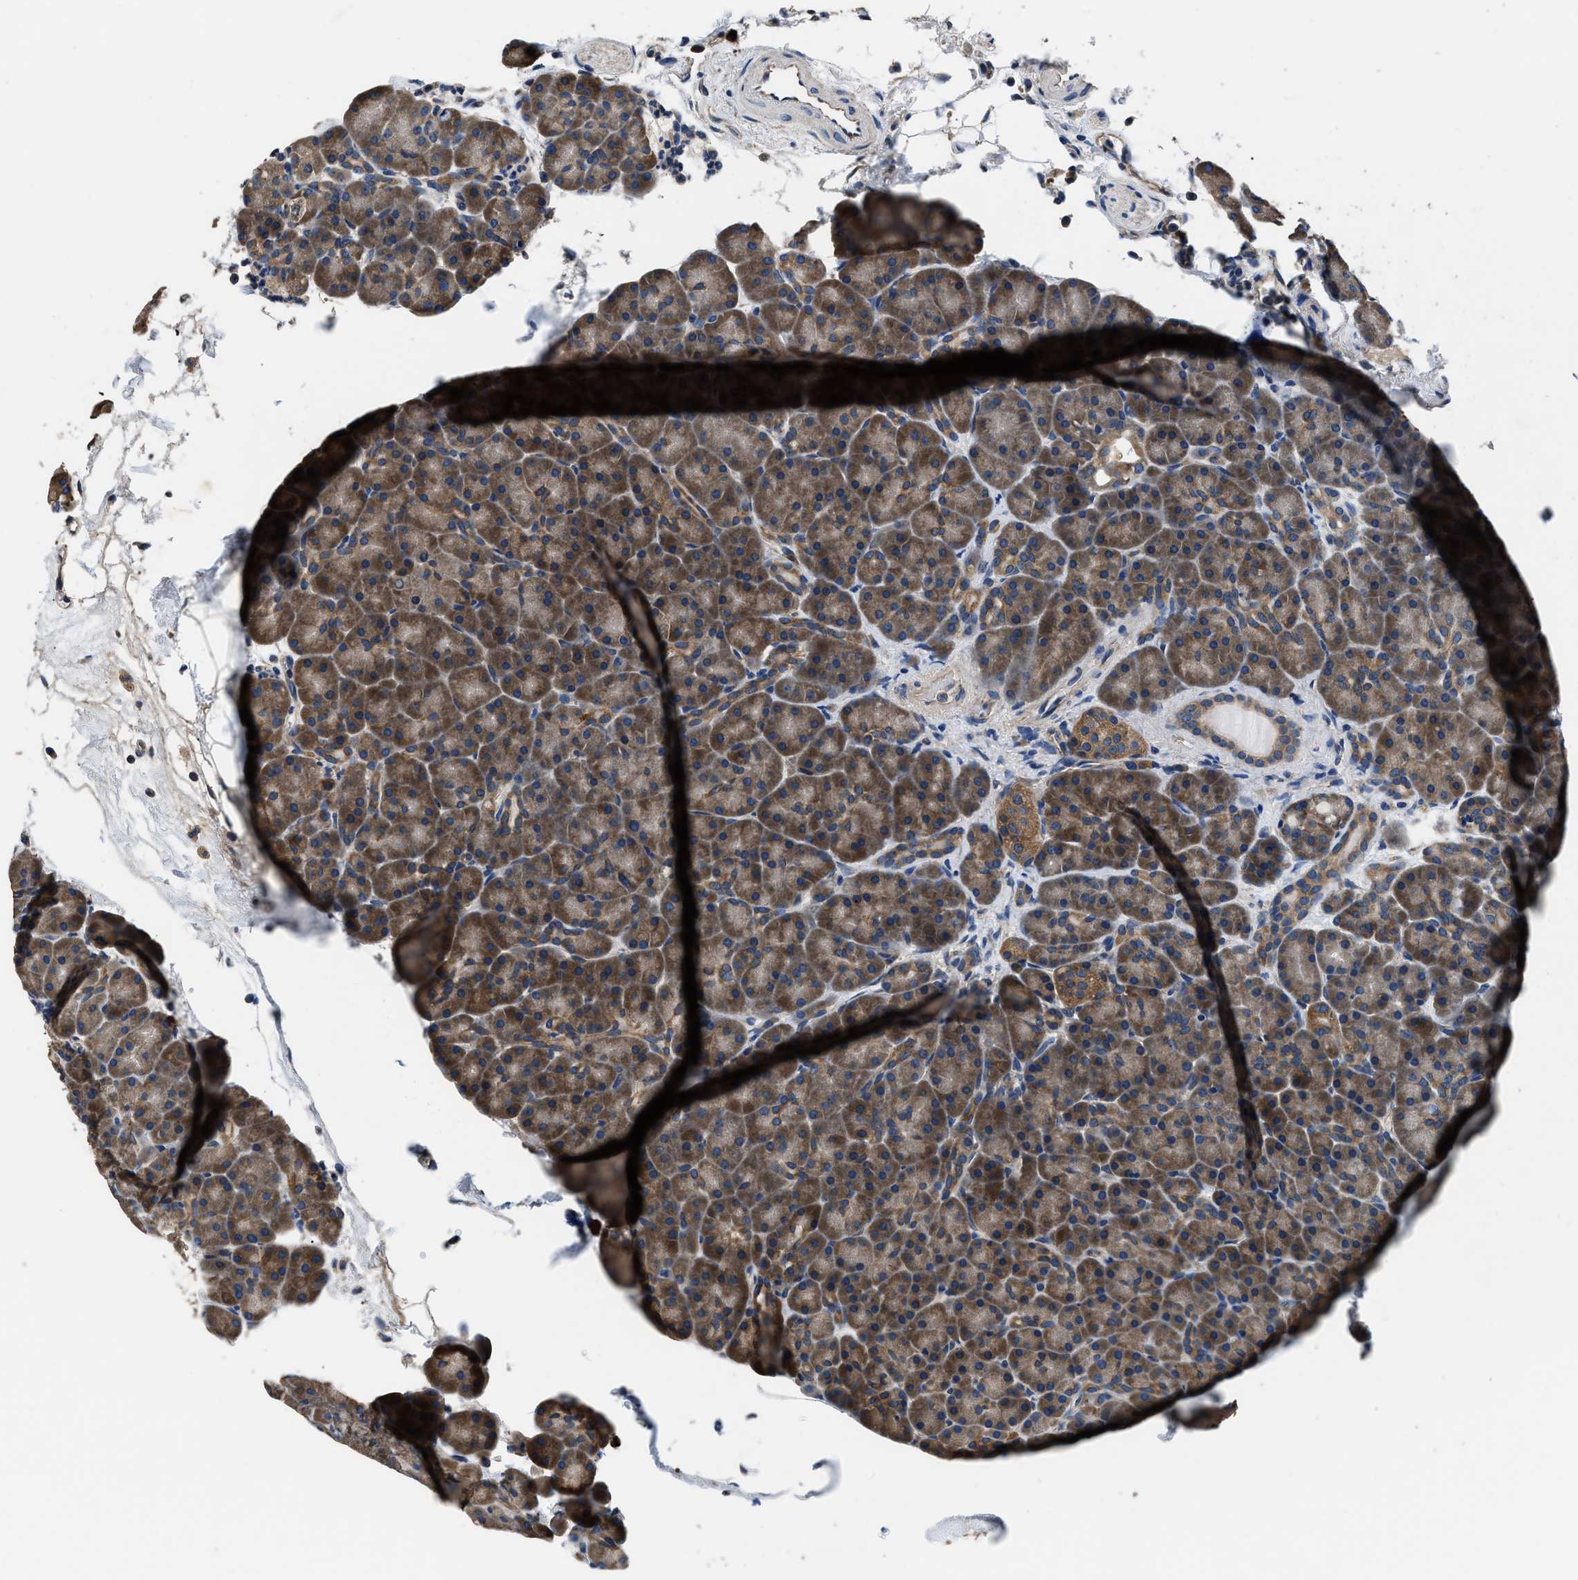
{"staining": {"intensity": "moderate", "quantity": ">75%", "location": "cytoplasmic/membranous"}, "tissue": "pancreas", "cell_type": "Exocrine glandular cells", "image_type": "normal", "snomed": [{"axis": "morphology", "description": "Normal tissue, NOS"}, {"axis": "topography", "description": "Pancreas"}], "caption": "Pancreas stained with immunohistochemistry (IHC) demonstrates moderate cytoplasmic/membranous expression in approximately >75% of exocrine glandular cells.", "gene": "DHRS7B", "patient": {"sex": "male", "age": 66}}